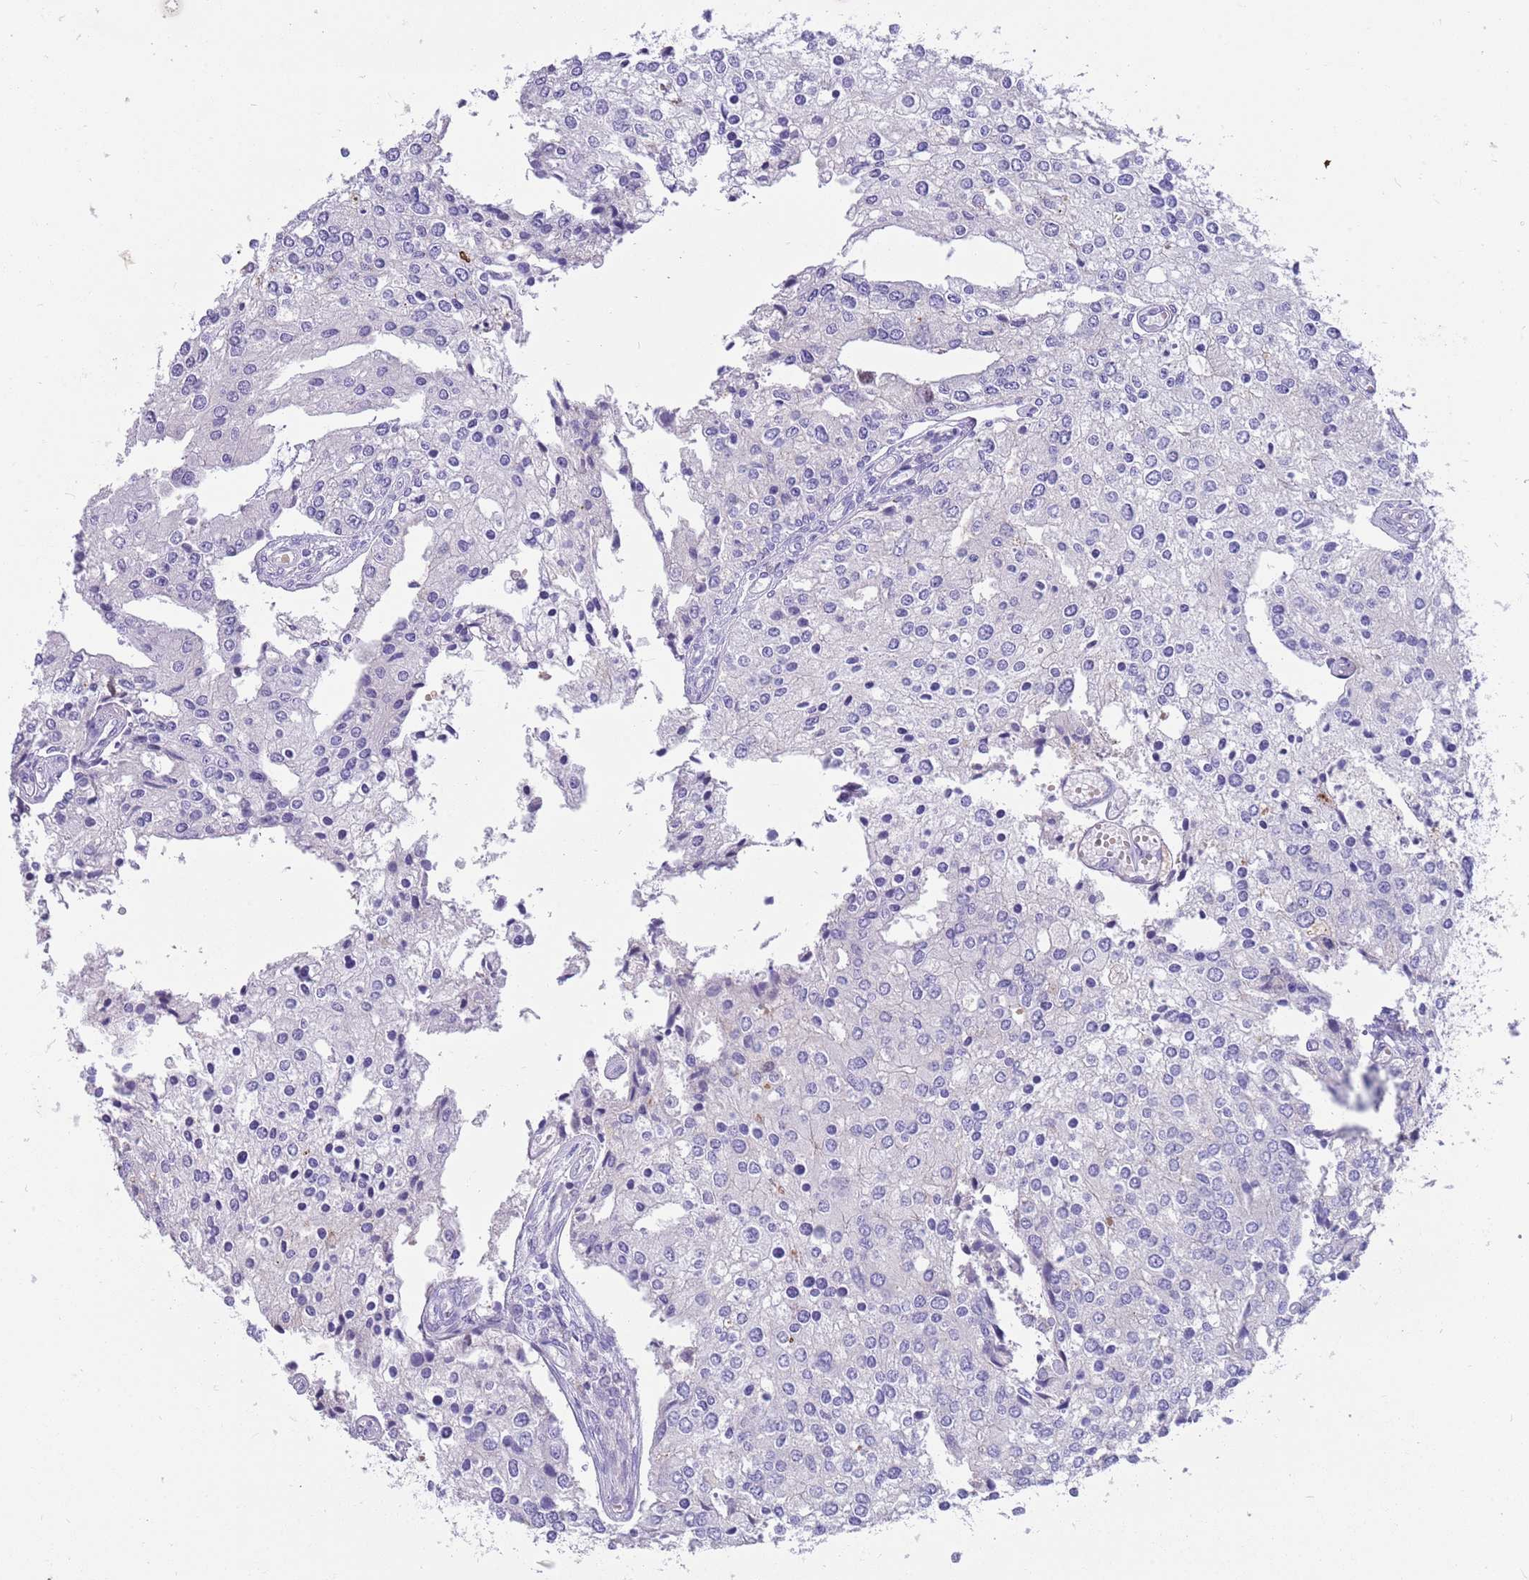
{"staining": {"intensity": "negative", "quantity": "none", "location": "none"}, "tissue": "prostate cancer", "cell_type": "Tumor cells", "image_type": "cancer", "snomed": [{"axis": "morphology", "description": "Adenocarcinoma, High grade"}, {"axis": "topography", "description": "Prostate"}], "caption": "Prostate cancer (high-grade adenocarcinoma) stained for a protein using IHC shows no staining tumor cells.", "gene": "DDHD1", "patient": {"sex": "male", "age": 62}}